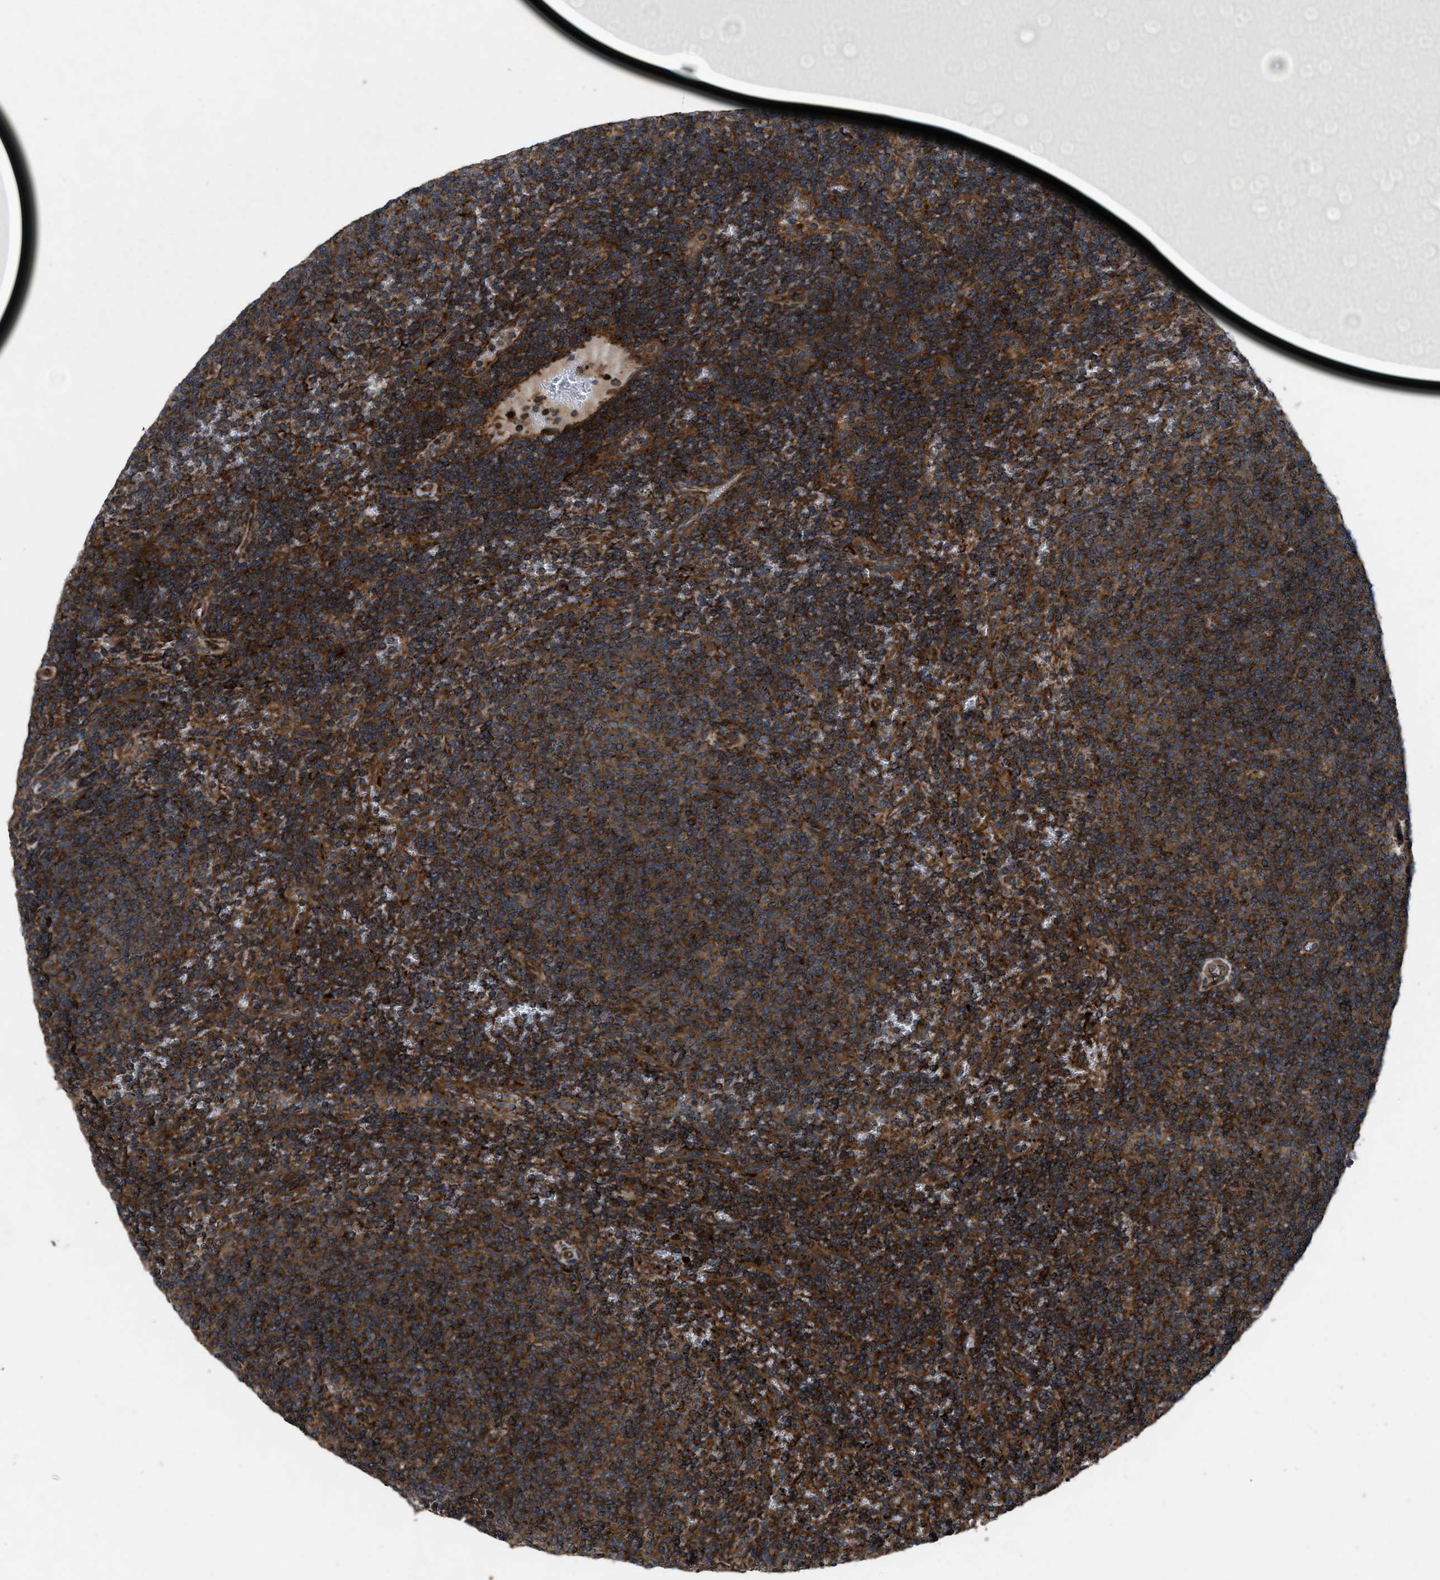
{"staining": {"intensity": "strong", "quantity": ">75%", "location": "cytoplasmic/membranous"}, "tissue": "lymphoma", "cell_type": "Tumor cells", "image_type": "cancer", "snomed": [{"axis": "morphology", "description": "Malignant lymphoma, non-Hodgkin's type, Low grade"}, {"axis": "topography", "description": "Spleen"}], "caption": "The image exhibits a brown stain indicating the presence of a protein in the cytoplasmic/membranous of tumor cells in malignant lymphoma, non-Hodgkin's type (low-grade).", "gene": "PER3", "patient": {"sex": "female", "age": 50}}